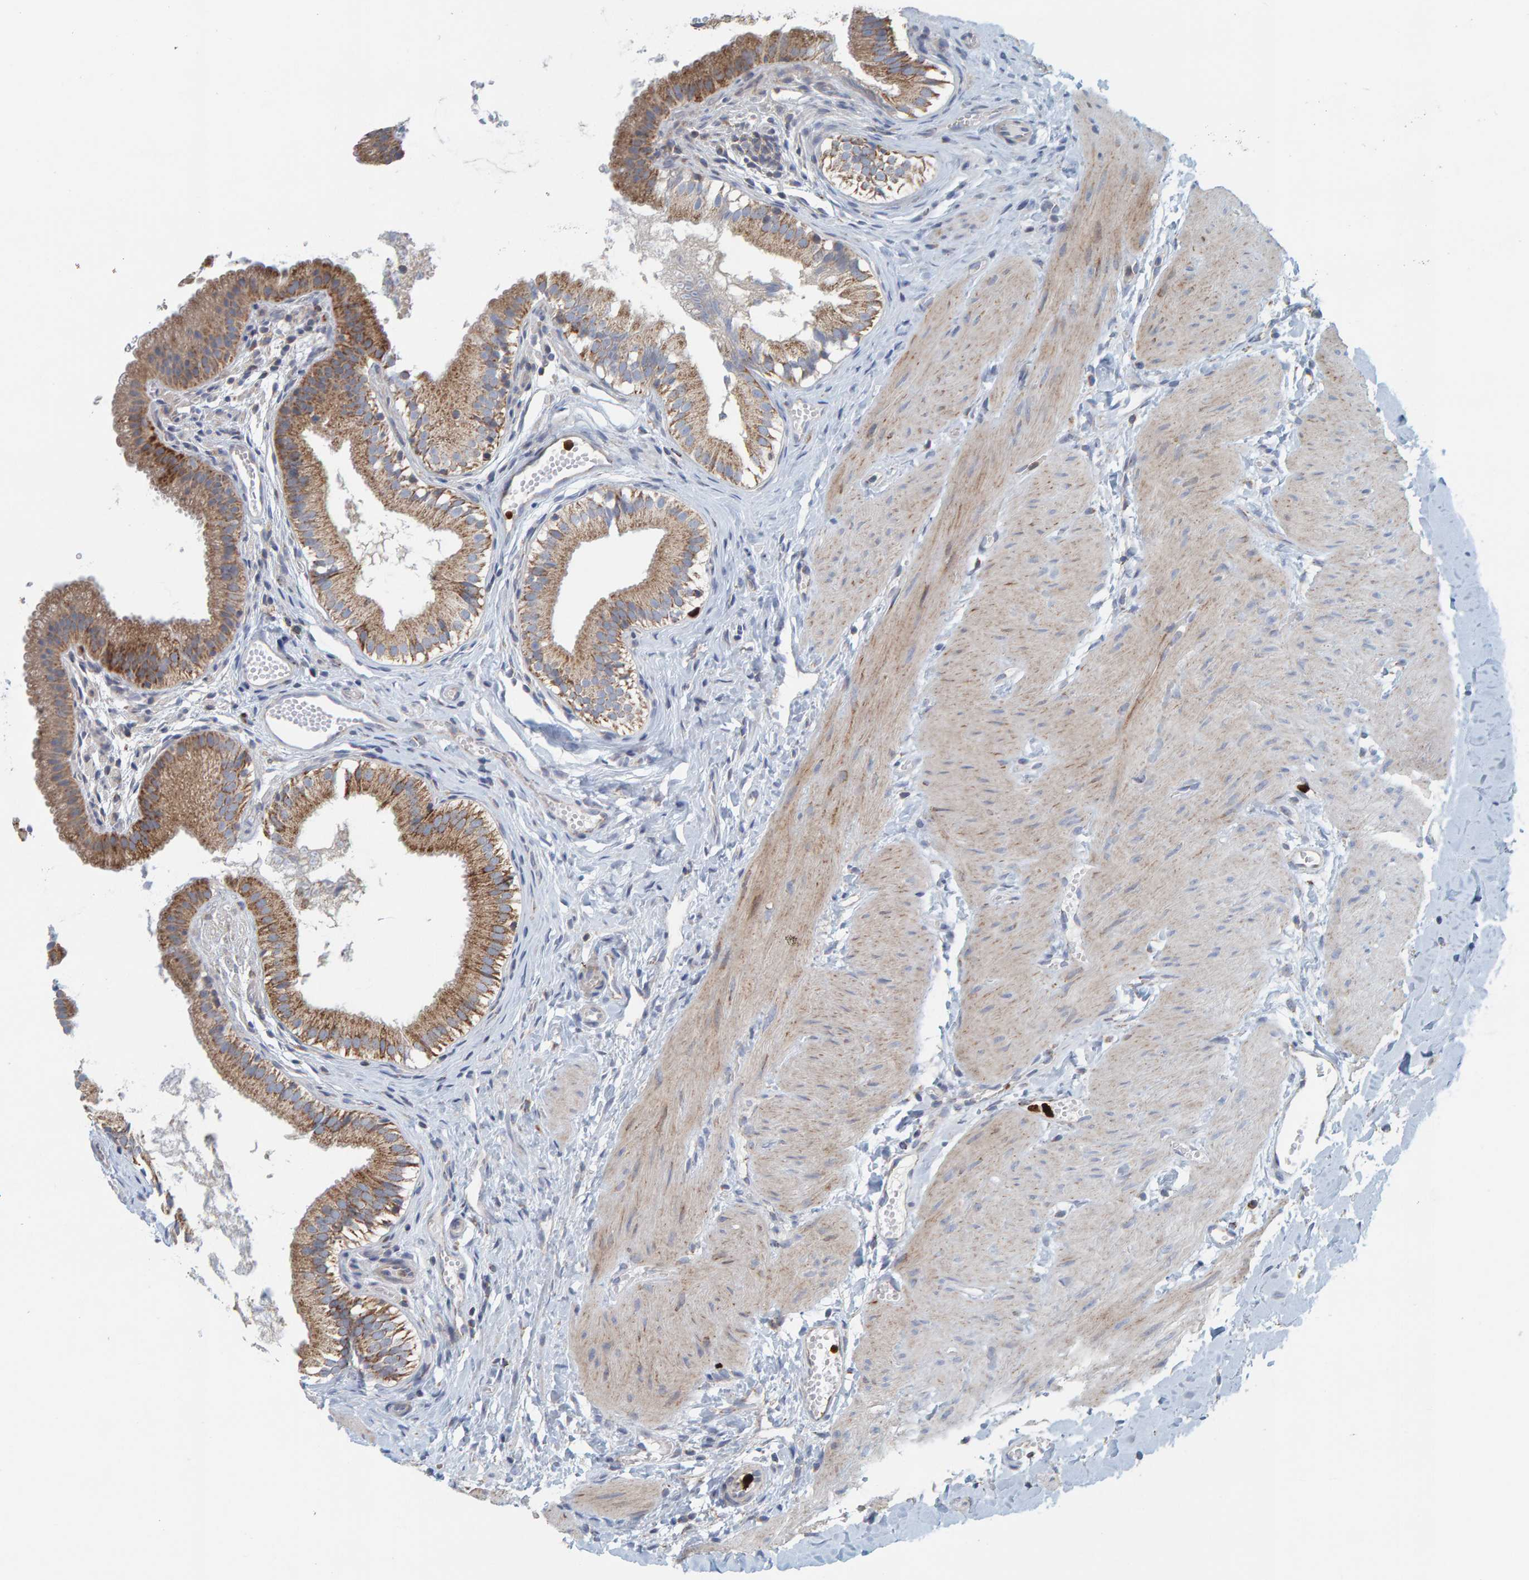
{"staining": {"intensity": "moderate", "quantity": ">75%", "location": "cytoplasmic/membranous"}, "tissue": "gallbladder", "cell_type": "Glandular cells", "image_type": "normal", "snomed": [{"axis": "morphology", "description": "Normal tissue, NOS"}, {"axis": "topography", "description": "Gallbladder"}], "caption": "A brown stain shows moderate cytoplasmic/membranous staining of a protein in glandular cells of normal human gallbladder.", "gene": "B9D1", "patient": {"sex": "female", "age": 26}}